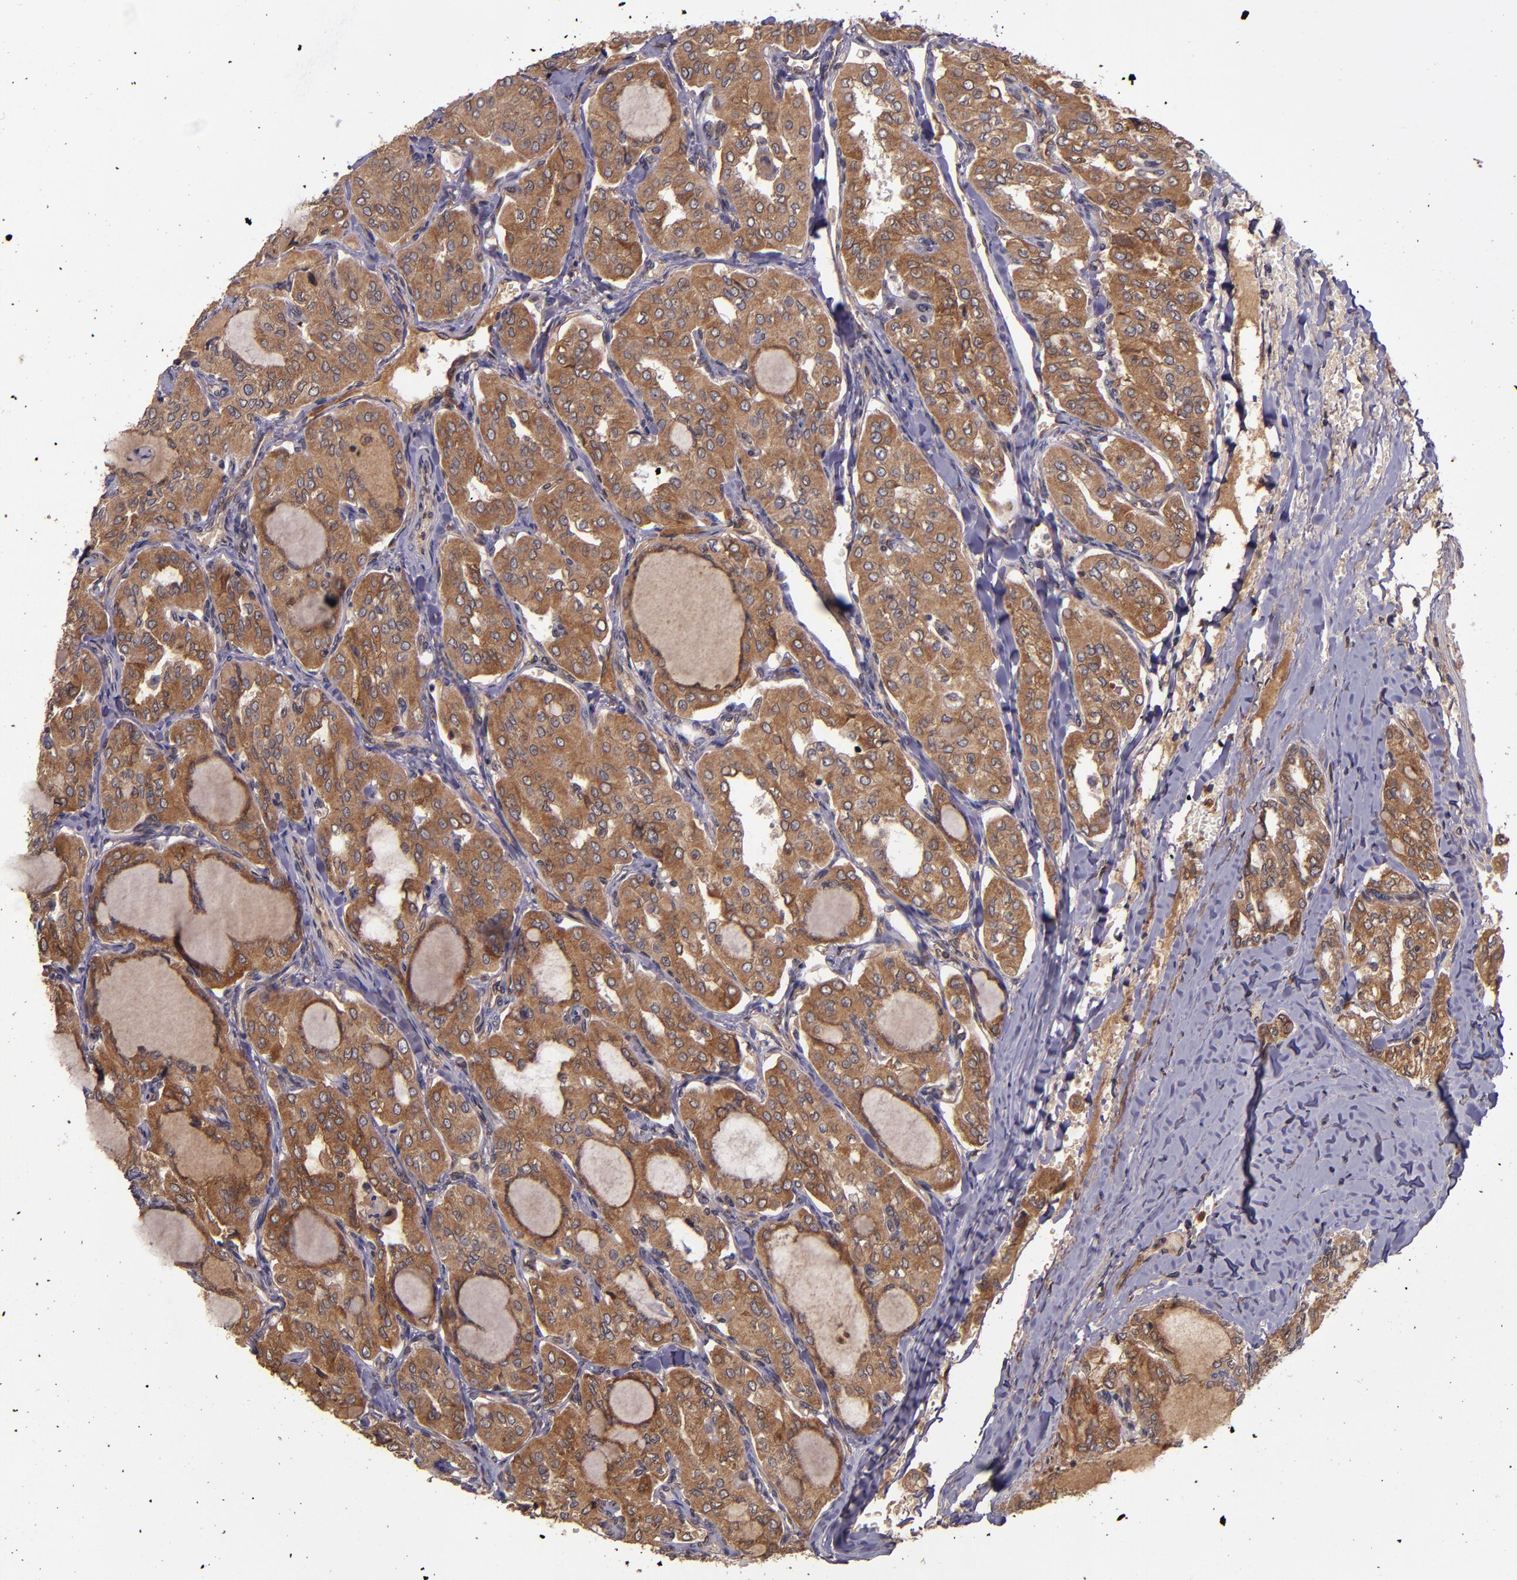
{"staining": {"intensity": "moderate", "quantity": ">75%", "location": "cytoplasmic/membranous"}, "tissue": "thyroid cancer", "cell_type": "Tumor cells", "image_type": "cancer", "snomed": [{"axis": "morphology", "description": "Papillary adenocarcinoma, NOS"}, {"axis": "topography", "description": "Thyroid gland"}], "caption": "Immunohistochemistry image of papillary adenocarcinoma (thyroid) stained for a protein (brown), which demonstrates medium levels of moderate cytoplasmic/membranous positivity in about >75% of tumor cells.", "gene": "PRAF2", "patient": {"sex": "male", "age": 20}}